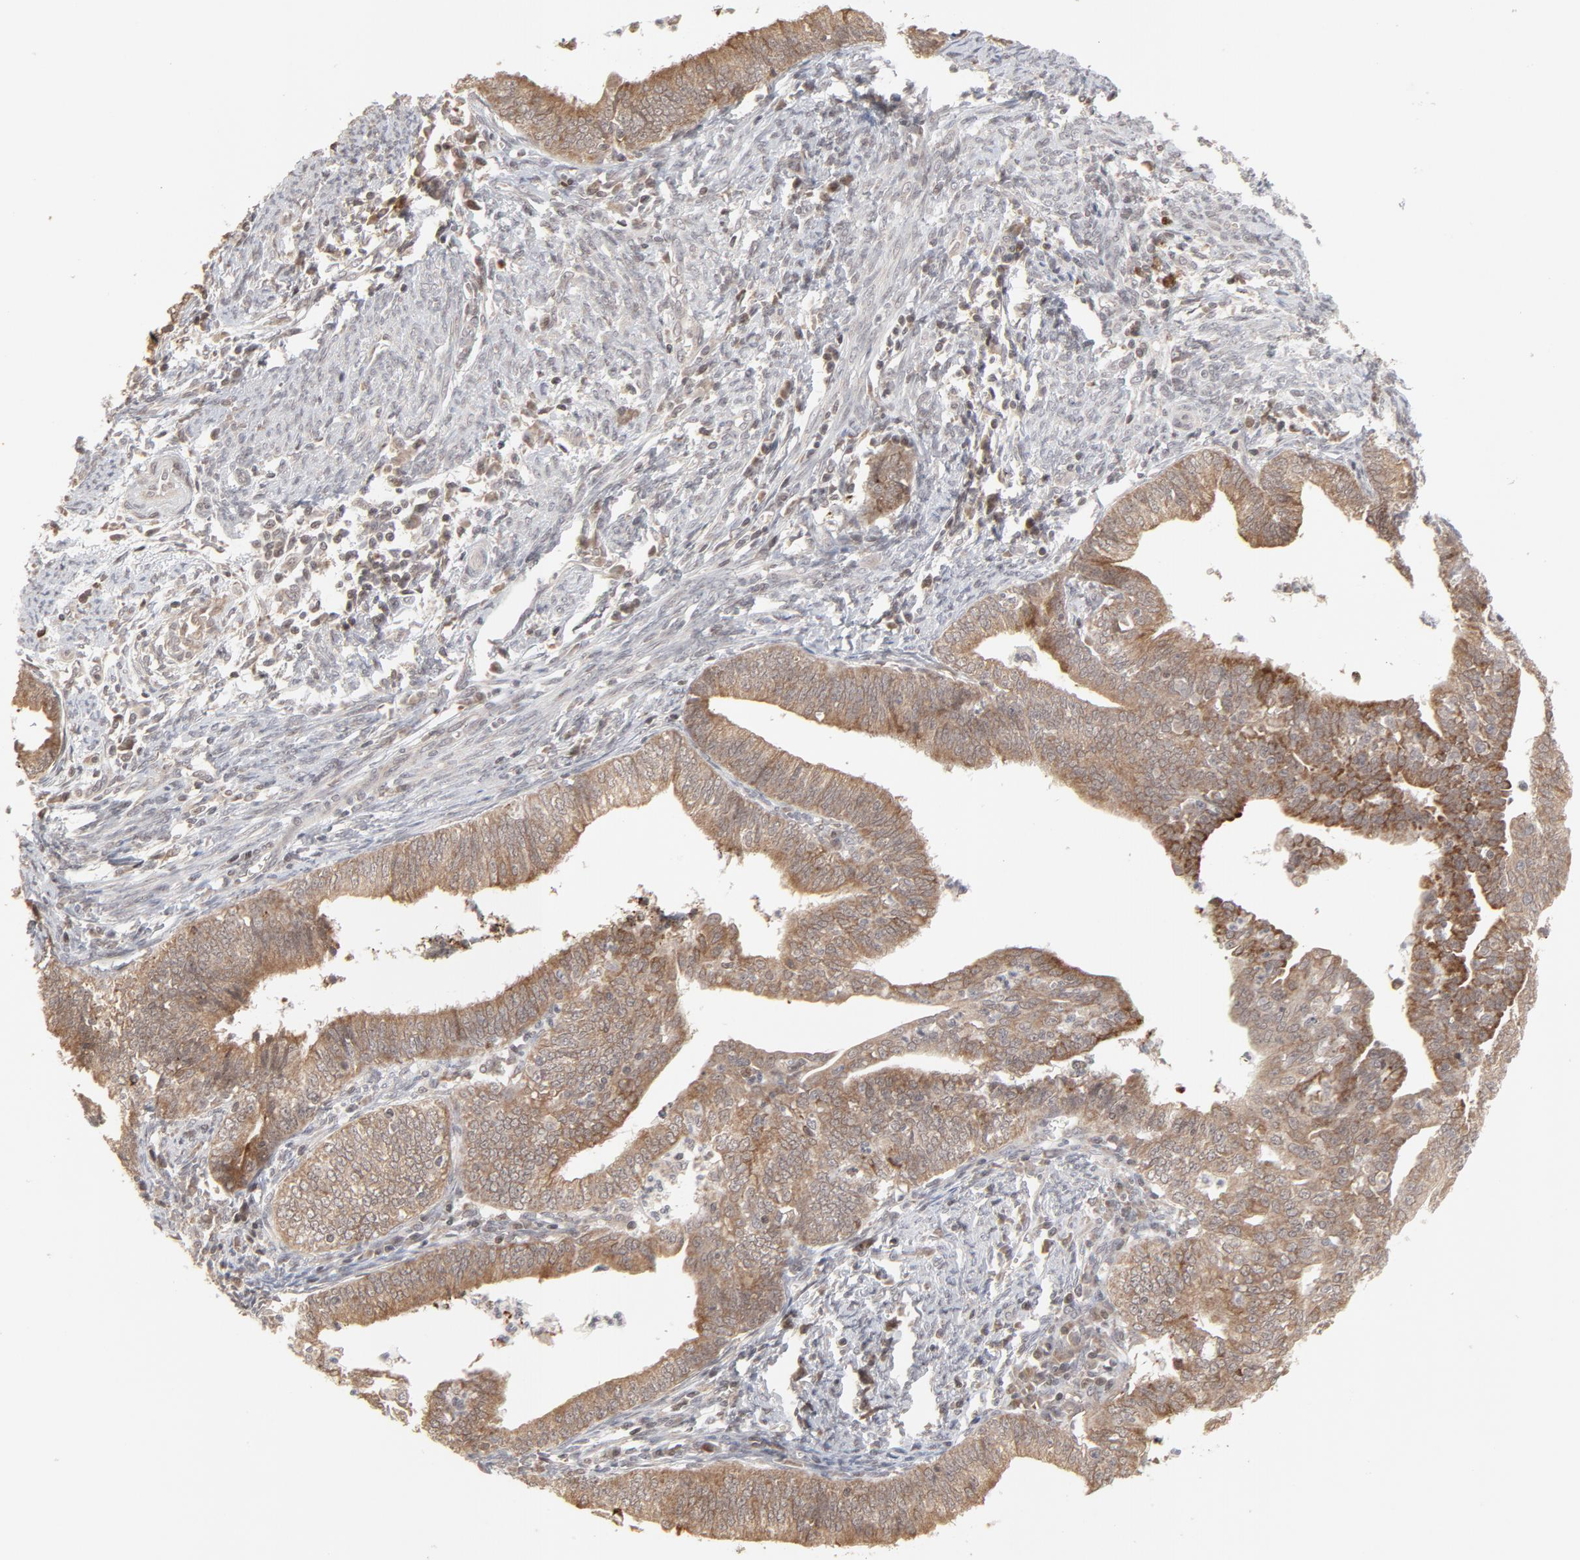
{"staining": {"intensity": "moderate", "quantity": ">75%", "location": "cytoplasmic/membranous"}, "tissue": "endometrial cancer", "cell_type": "Tumor cells", "image_type": "cancer", "snomed": [{"axis": "morphology", "description": "Adenocarcinoma, NOS"}, {"axis": "topography", "description": "Endometrium"}], "caption": "Moderate cytoplasmic/membranous protein staining is present in about >75% of tumor cells in endometrial adenocarcinoma. (DAB = brown stain, brightfield microscopy at high magnification).", "gene": "ARIH1", "patient": {"sex": "female", "age": 66}}